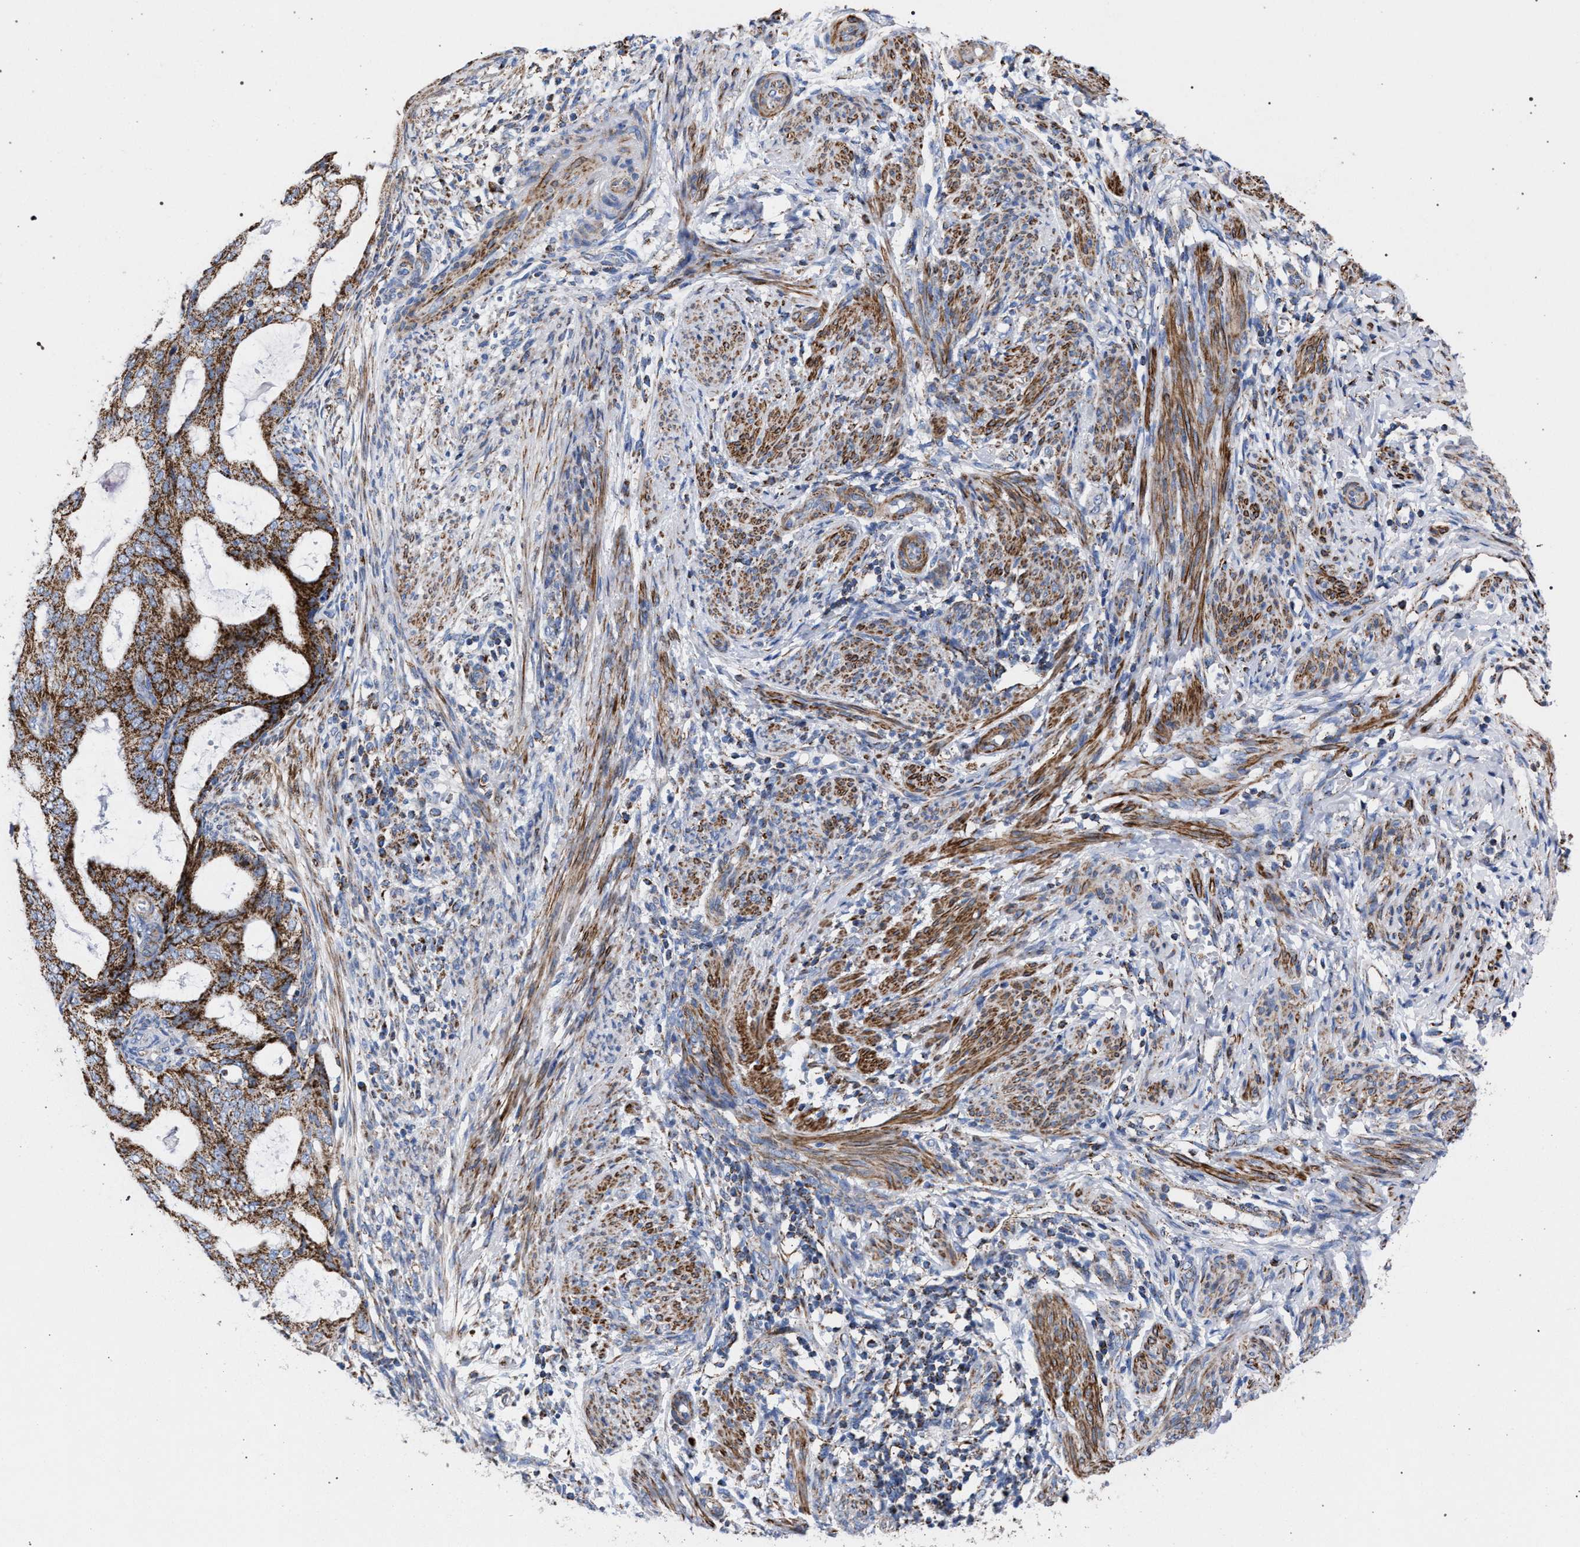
{"staining": {"intensity": "strong", "quantity": ">75%", "location": "cytoplasmic/membranous"}, "tissue": "endometrial cancer", "cell_type": "Tumor cells", "image_type": "cancer", "snomed": [{"axis": "morphology", "description": "Adenocarcinoma, NOS"}, {"axis": "topography", "description": "Endometrium"}], "caption": "Strong cytoplasmic/membranous expression is appreciated in approximately >75% of tumor cells in adenocarcinoma (endometrial).", "gene": "ACADS", "patient": {"sex": "female", "age": 58}}